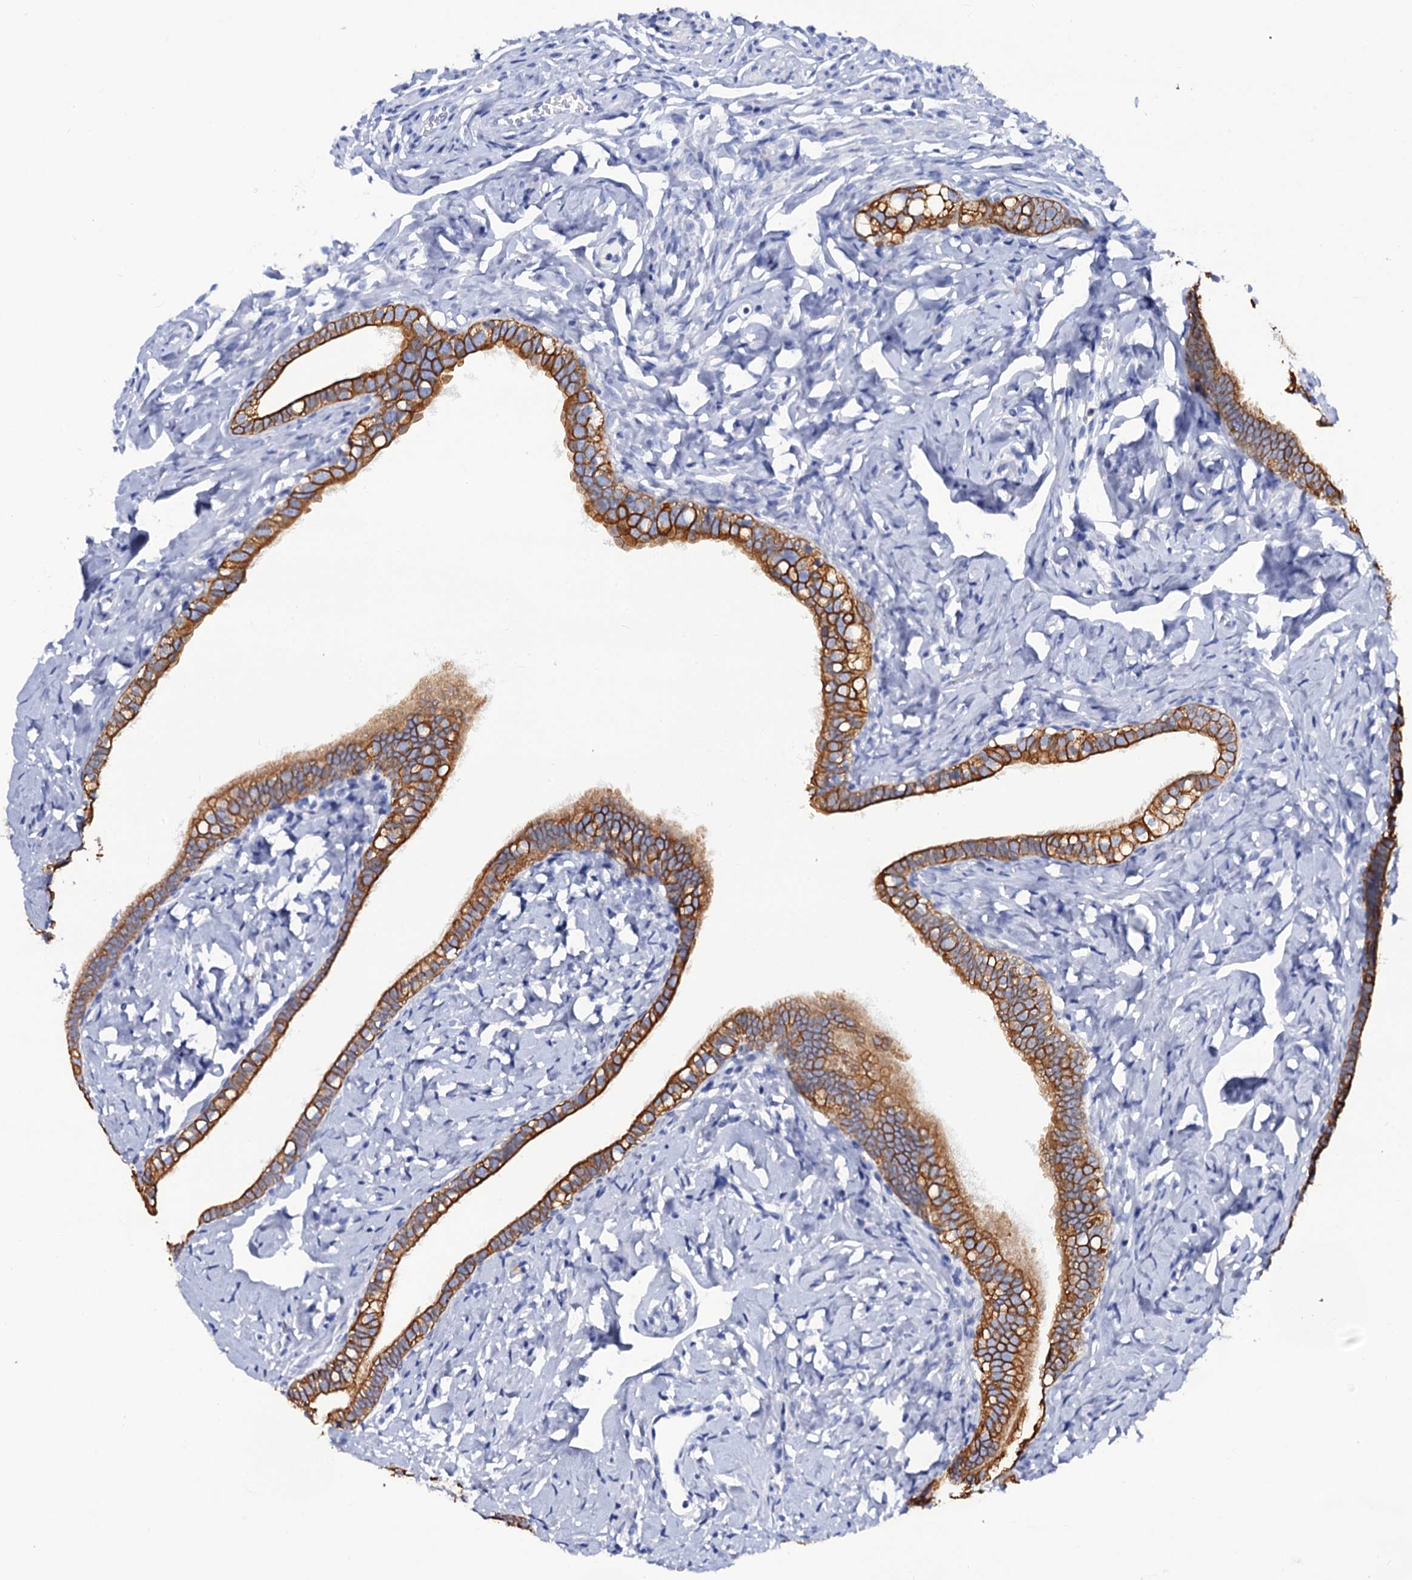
{"staining": {"intensity": "strong", "quantity": ">75%", "location": "cytoplasmic/membranous"}, "tissue": "fallopian tube", "cell_type": "Glandular cells", "image_type": "normal", "snomed": [{"axis": "morphology", "description": "Normal tissue, NOS"}, {"axis": "topography", "description": "Fallopian tube"}], "caption": "This micrograph shows unremarkable fallopian tube stained with immunohistochemistry to label a protein in brown. The cytoplasmic/membranous of glandular cells show strong positivity for the protein. Nuclei are counter-stained blue.", "gene": "RAB3IP", "patient": {"sex": "female", "age": 66}}